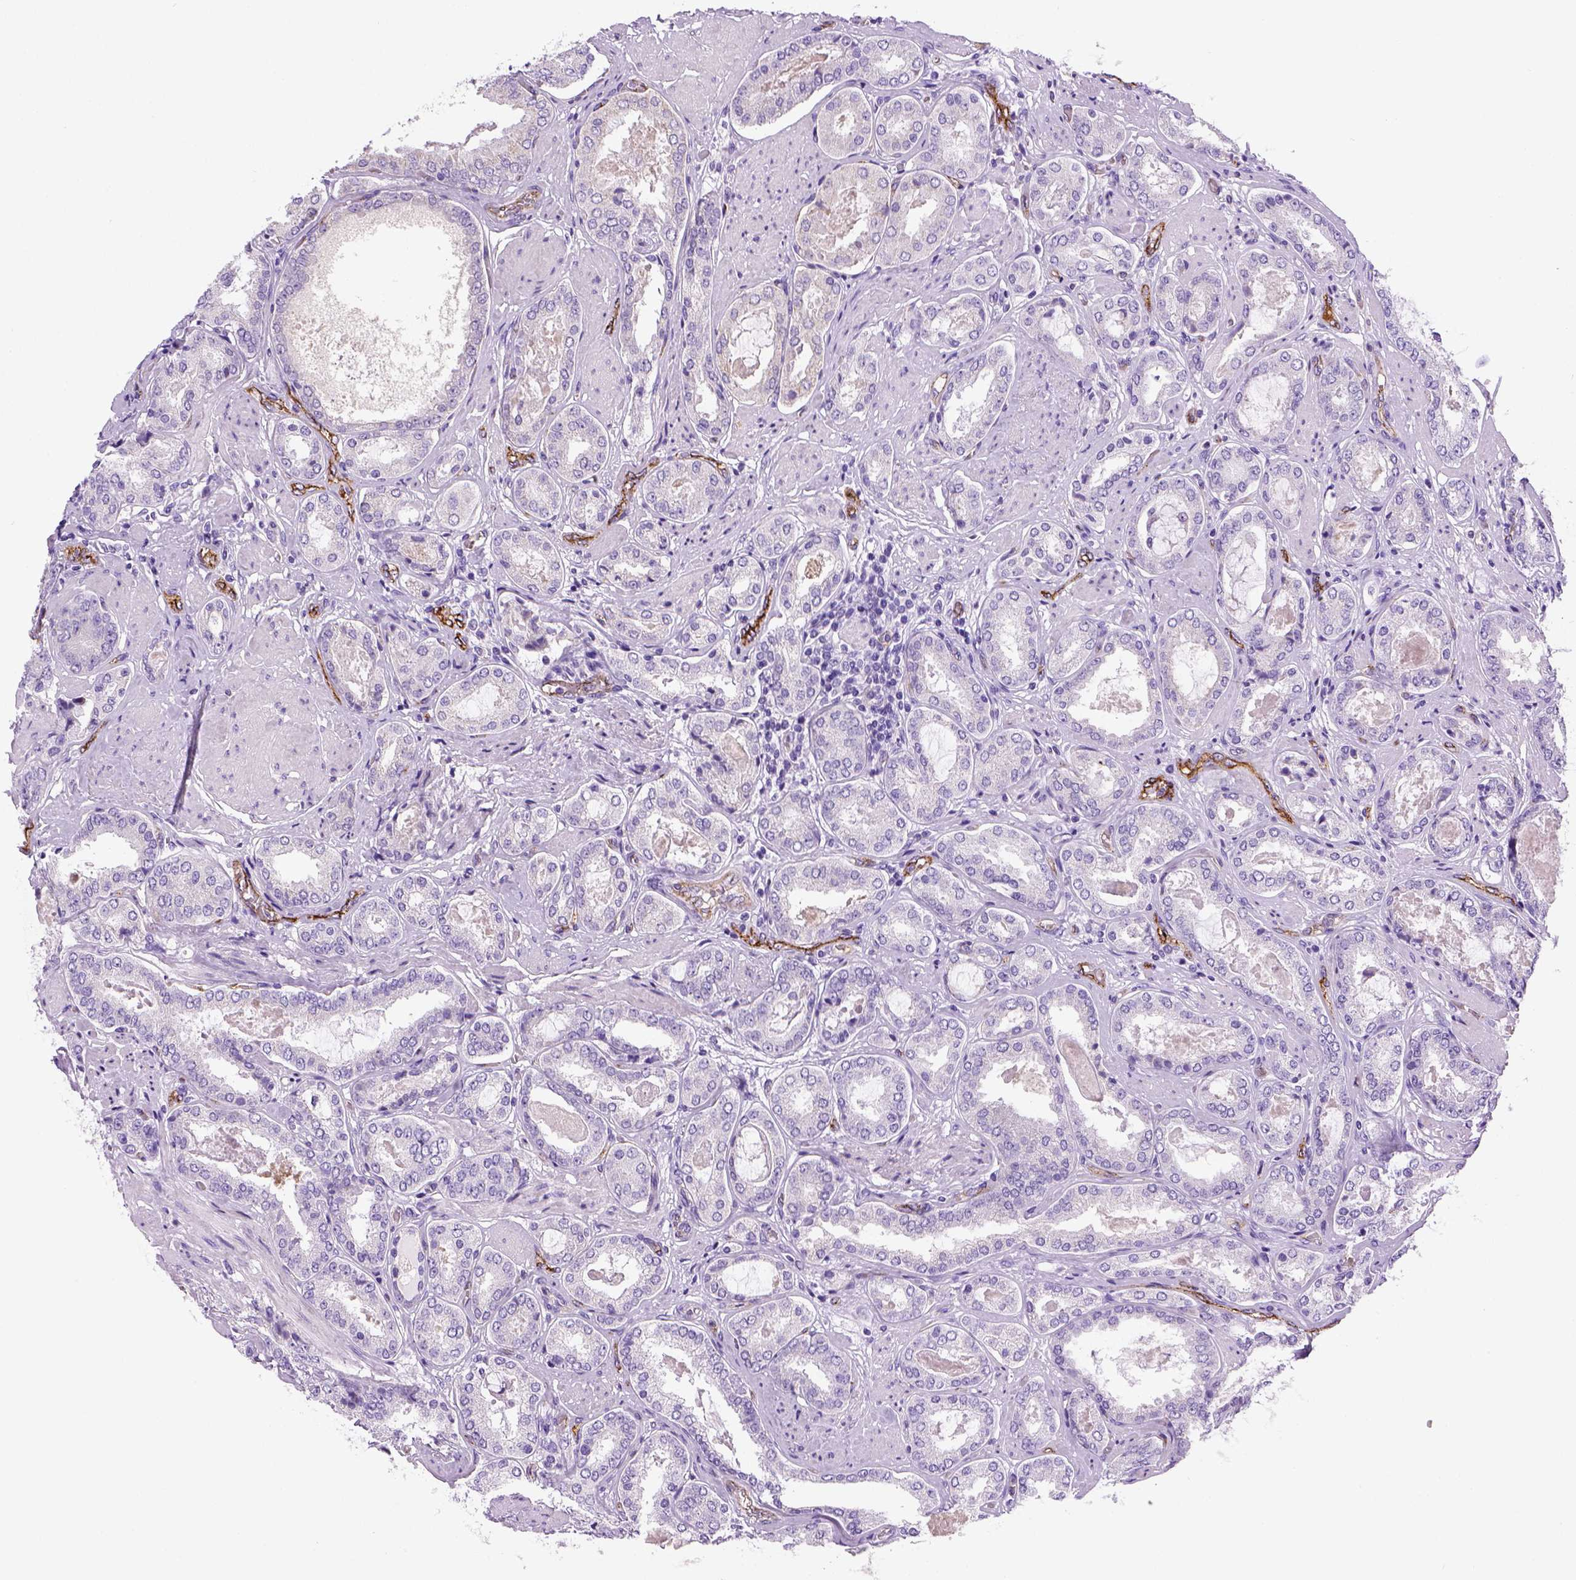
{"staining": {"intensity": "negative", "quantity": "none", "location": "none"}, "tissue": "prostate cancer", "cell_type": "Tumor cells", "image_type": "cancer", "snomed": [{"axis": "morphology", "description": "Adenocarcinoma, High grade"}, {"axis": "topography", "description": "Prostate"}], "caption": "This is an IHC photomicrograph of human adenocarcinoma (high-grade) (prostate). There is no expression in tumor cells.", "gene": "VWF", "patient": {"sex": "male", "age": 63}}